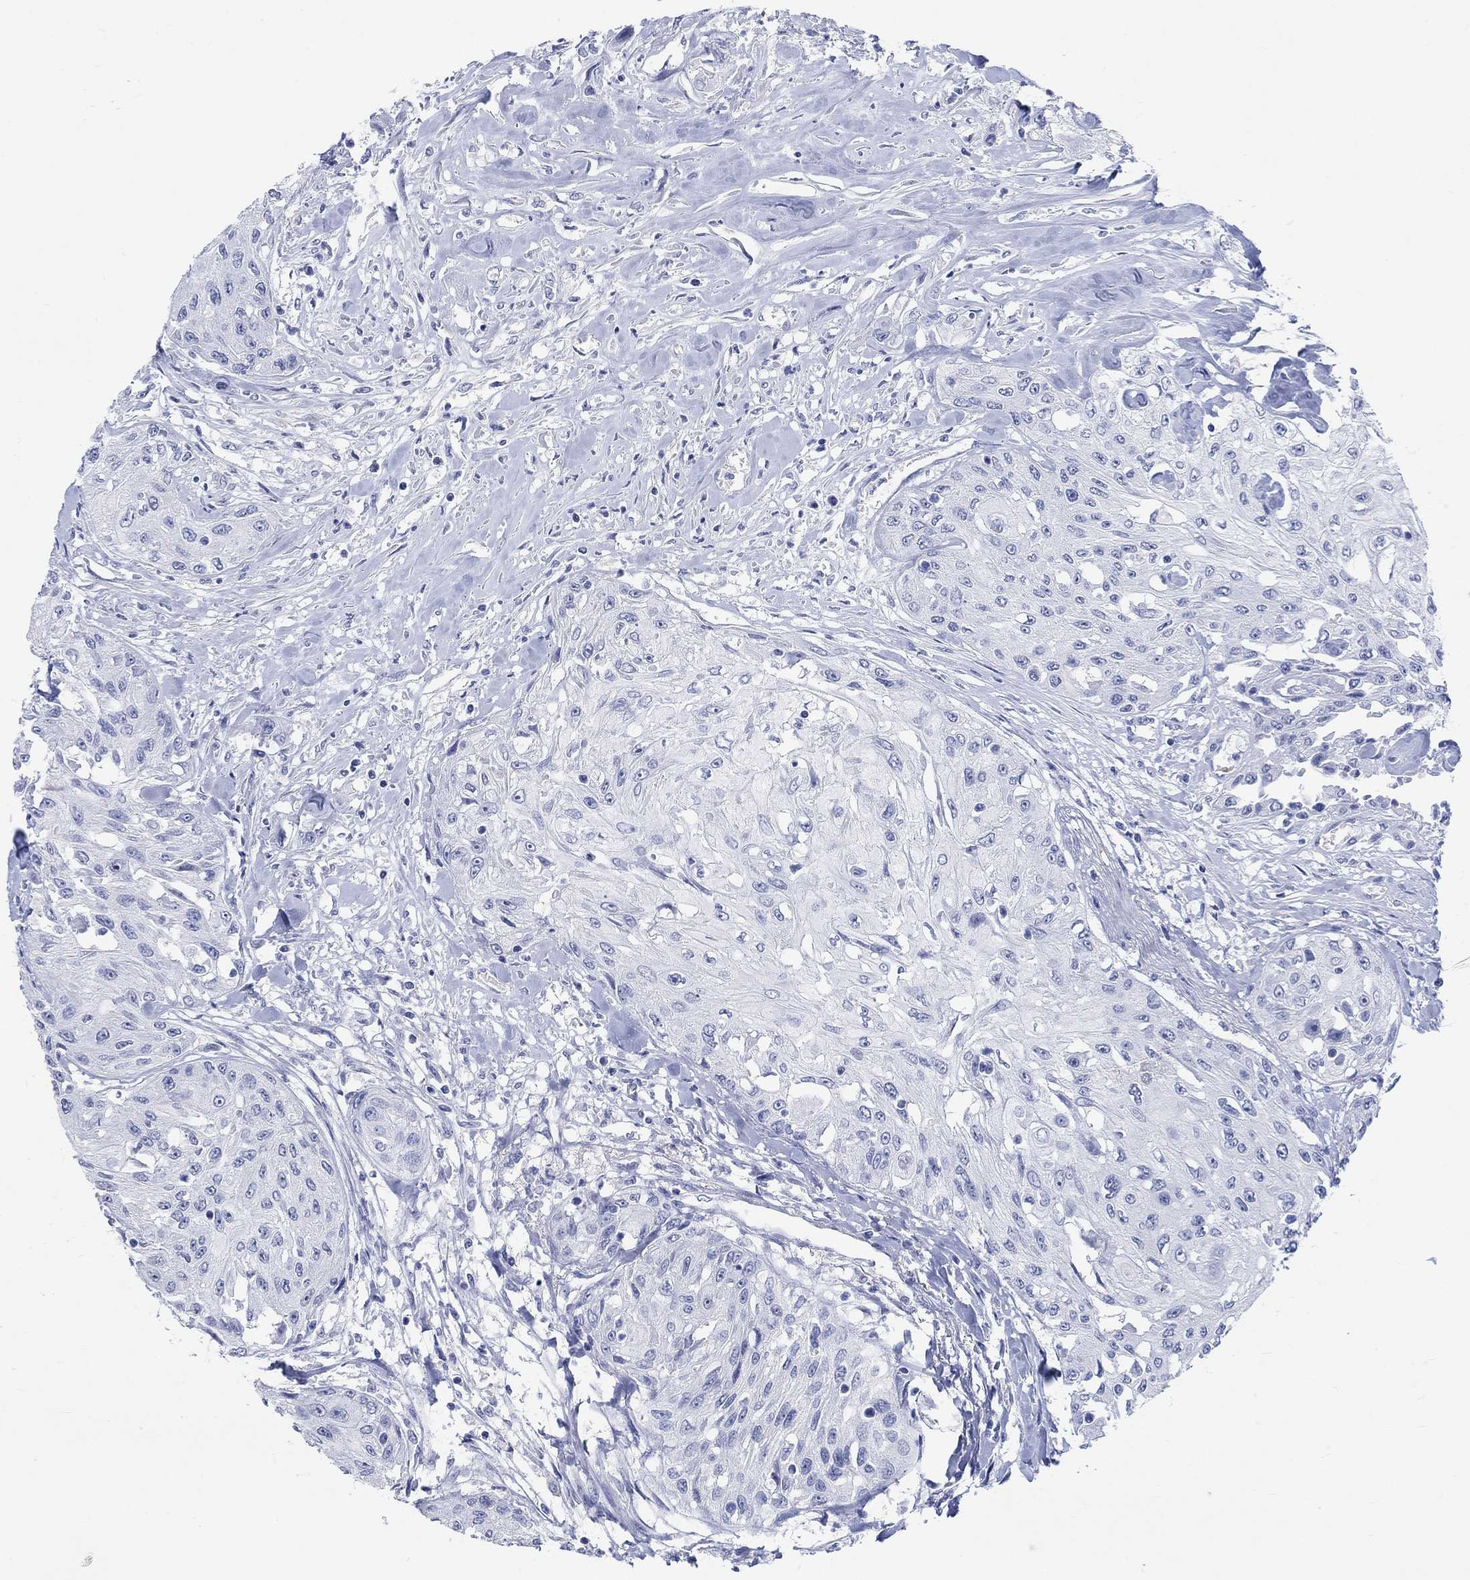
{"staining": {"intensity": "negative", "quantity": "none", "location": "none"}, "tissue": "head and neck cancer", "cell_type": "Tumor cells", "image_type": "cancer", "snomed": [{"axis": "morphology", "description": "Normal tissue, NOS"}, {"axis": "morphology", "description": "Squamous cell carcinoma, NOS"}, {"axis": "topography", "description": "Oral tissue"}, {"axis": "topography", "description": "Peripheral nerve tissue"}, {"axis": "topography", "description": "Head-Neck"}], "caption": "An image of human head and neck squamous cell carcinoma is negative for staining in tumor cells.", "gene": "GRIA3", "patient": {"sex": "female", "age": 59}}